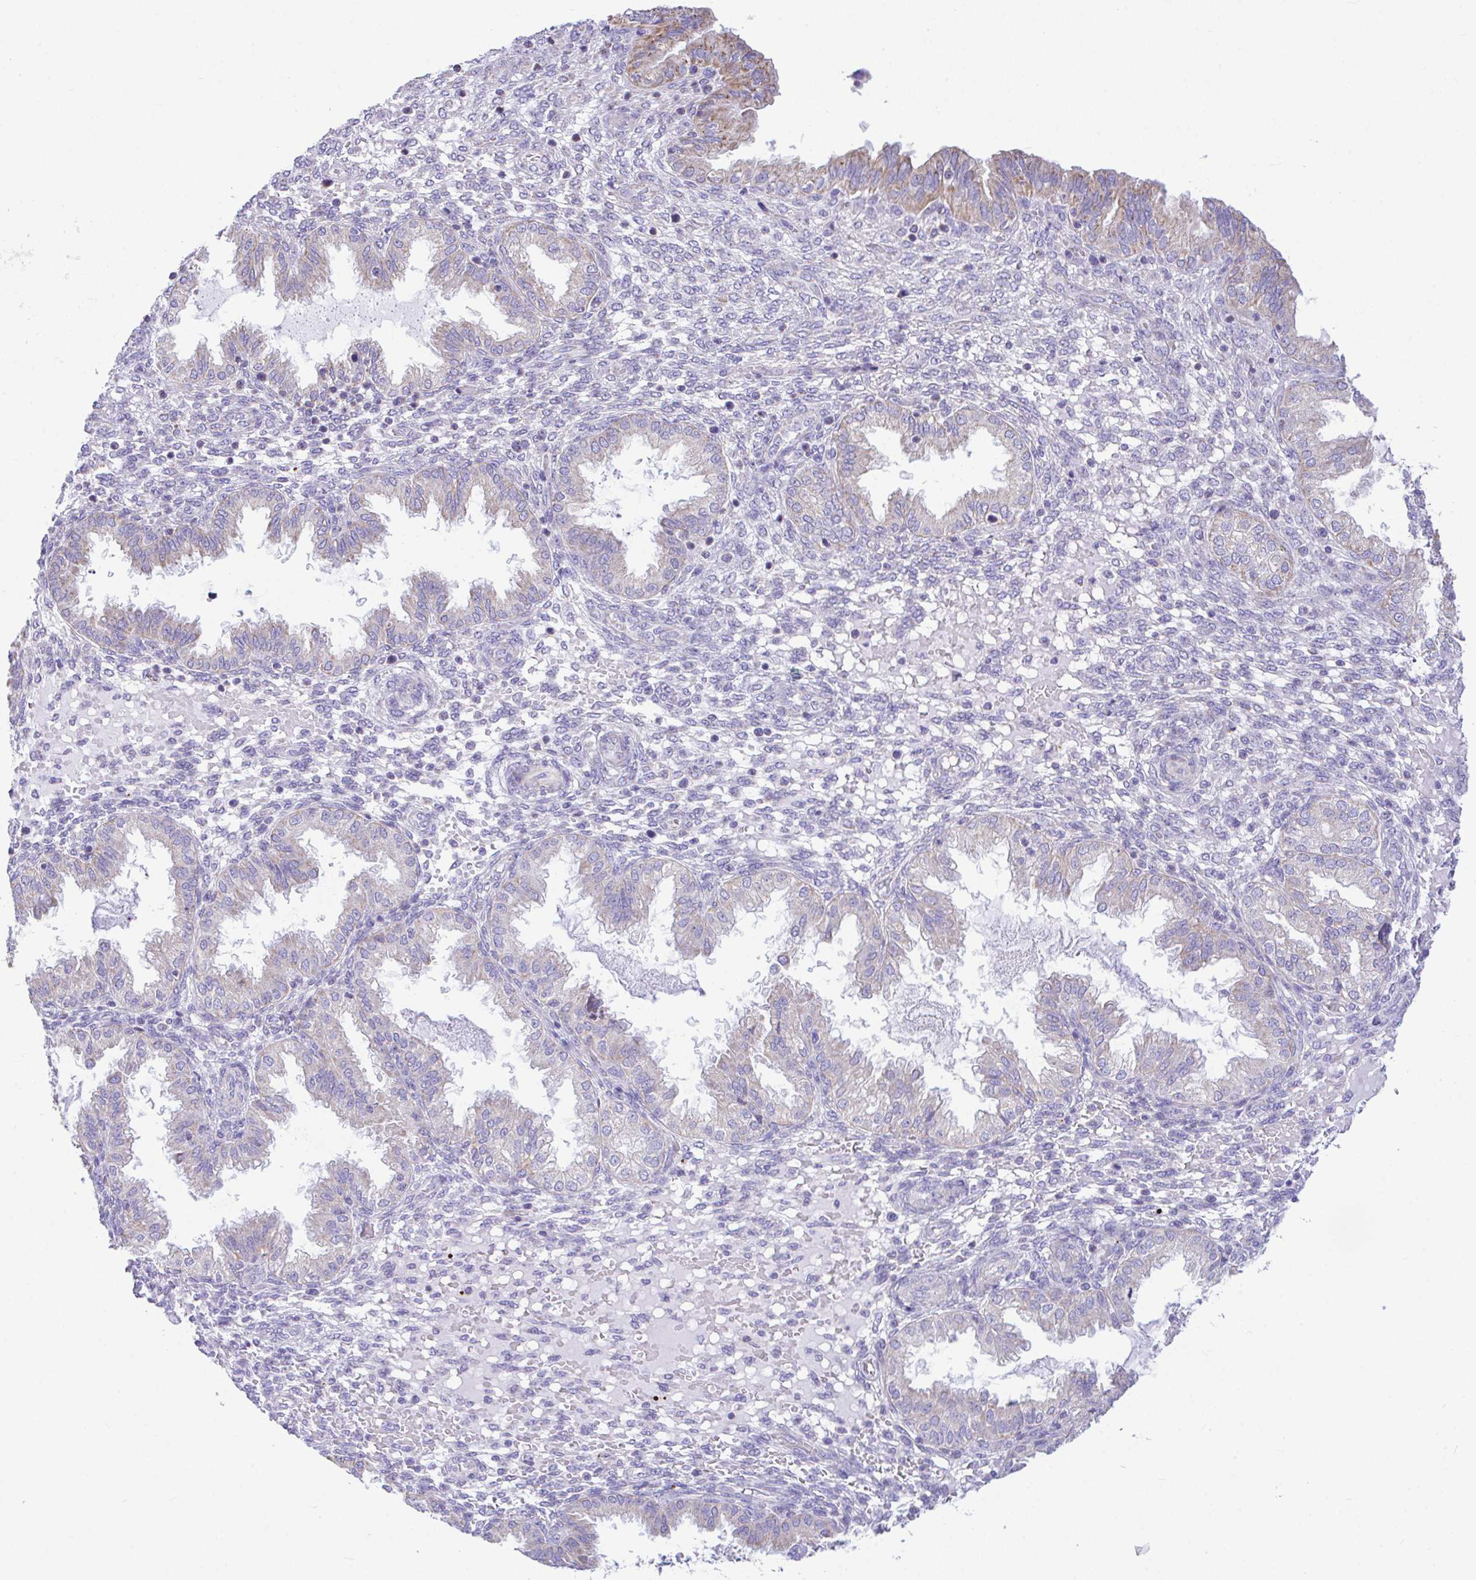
{"staining": {"intensity": "negative", "quantity": "none", "location": "none"}, "tissue": "endometrium", "cell_type": "Cells in endometrial stroma", "image_type": "normal", "snomed": [{"axis": "morphology", "description": "Normal tissue, NOS"}, {"axis": "topography", "description": "Endometrium"}], "caption": "Photomicrograph shows no protein positivity in cells in endometrial stroma of unremarkable endometrium. (Stains: DAB IHC with hematoxylin counter stain, Microscopy: brightfield microscopy at high magnification).", "gene": "NLRP8", "patient": {"sex": "female", "age": 33}}